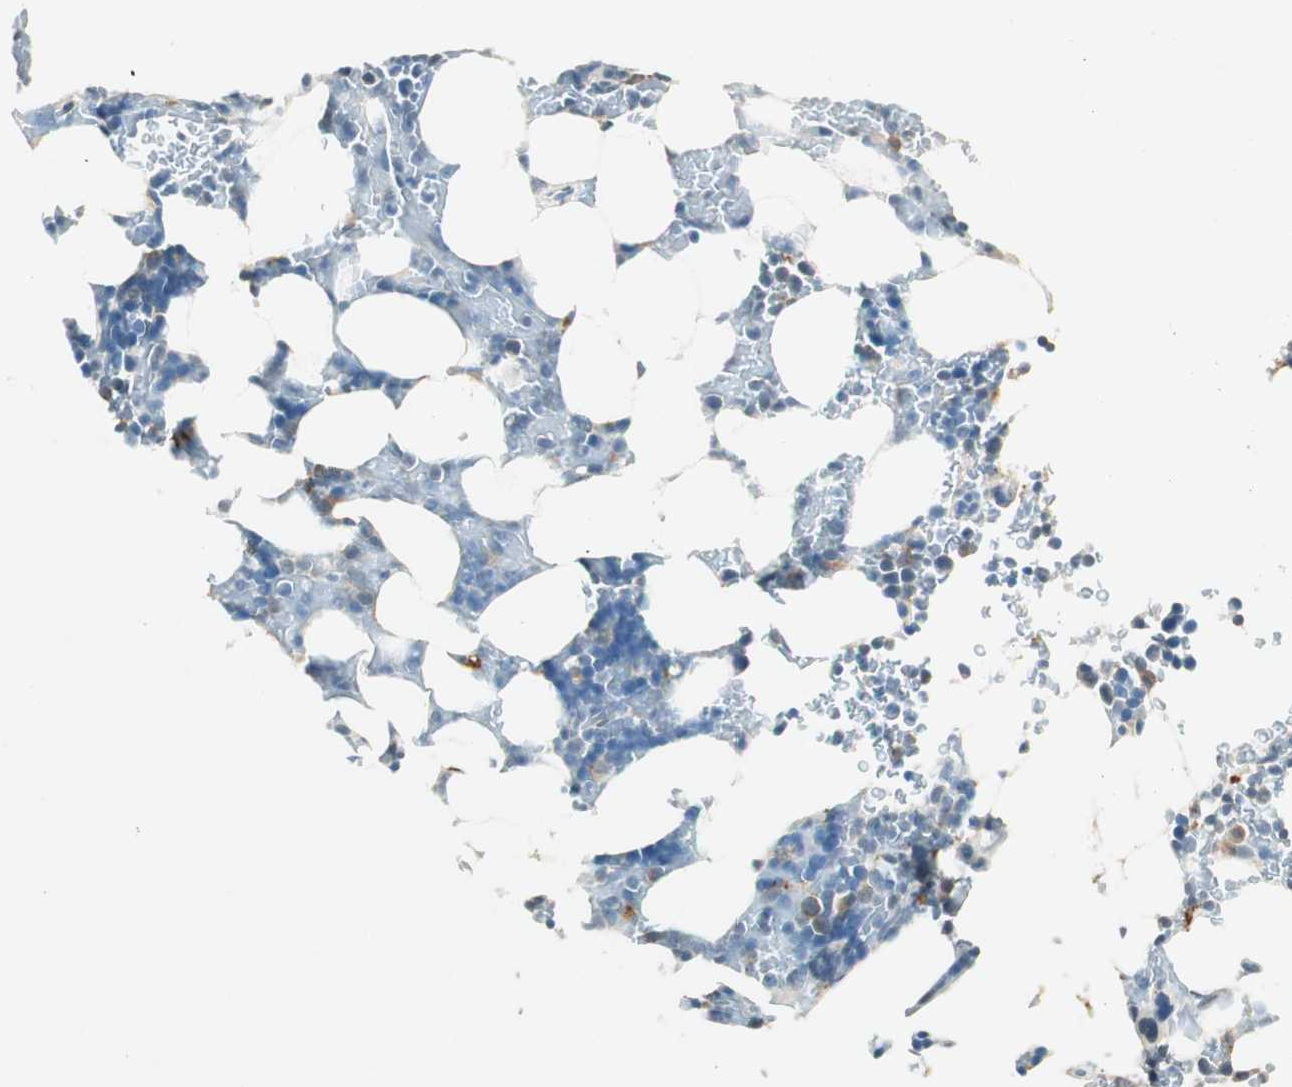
{"staining": {"intensity": "moderate", "quantity": "<25%", "location": "cytoplasmic/membranous"}, "tissue": "bone marrow", "cell_type": "Hematopoietic cells", "image_type": "normal", "snomed": [{"axis": "morphology", "description": "Normal tissue, NOS"}, {"axis": "topography", "description": "Bone marrow"}], "caption": "Immunohistochemistry histopathology image of normal bone marrow: human bone marrow stained using IHC demonstrates low levels of moderate protein expression localized specifically in the cytoplasmic/membranous of hematopoietic cells, appearing as a cytoplasmic/membranous brown color.", "gene": "NKAIN1", "patient": {"sex": "female", "age": 73}}